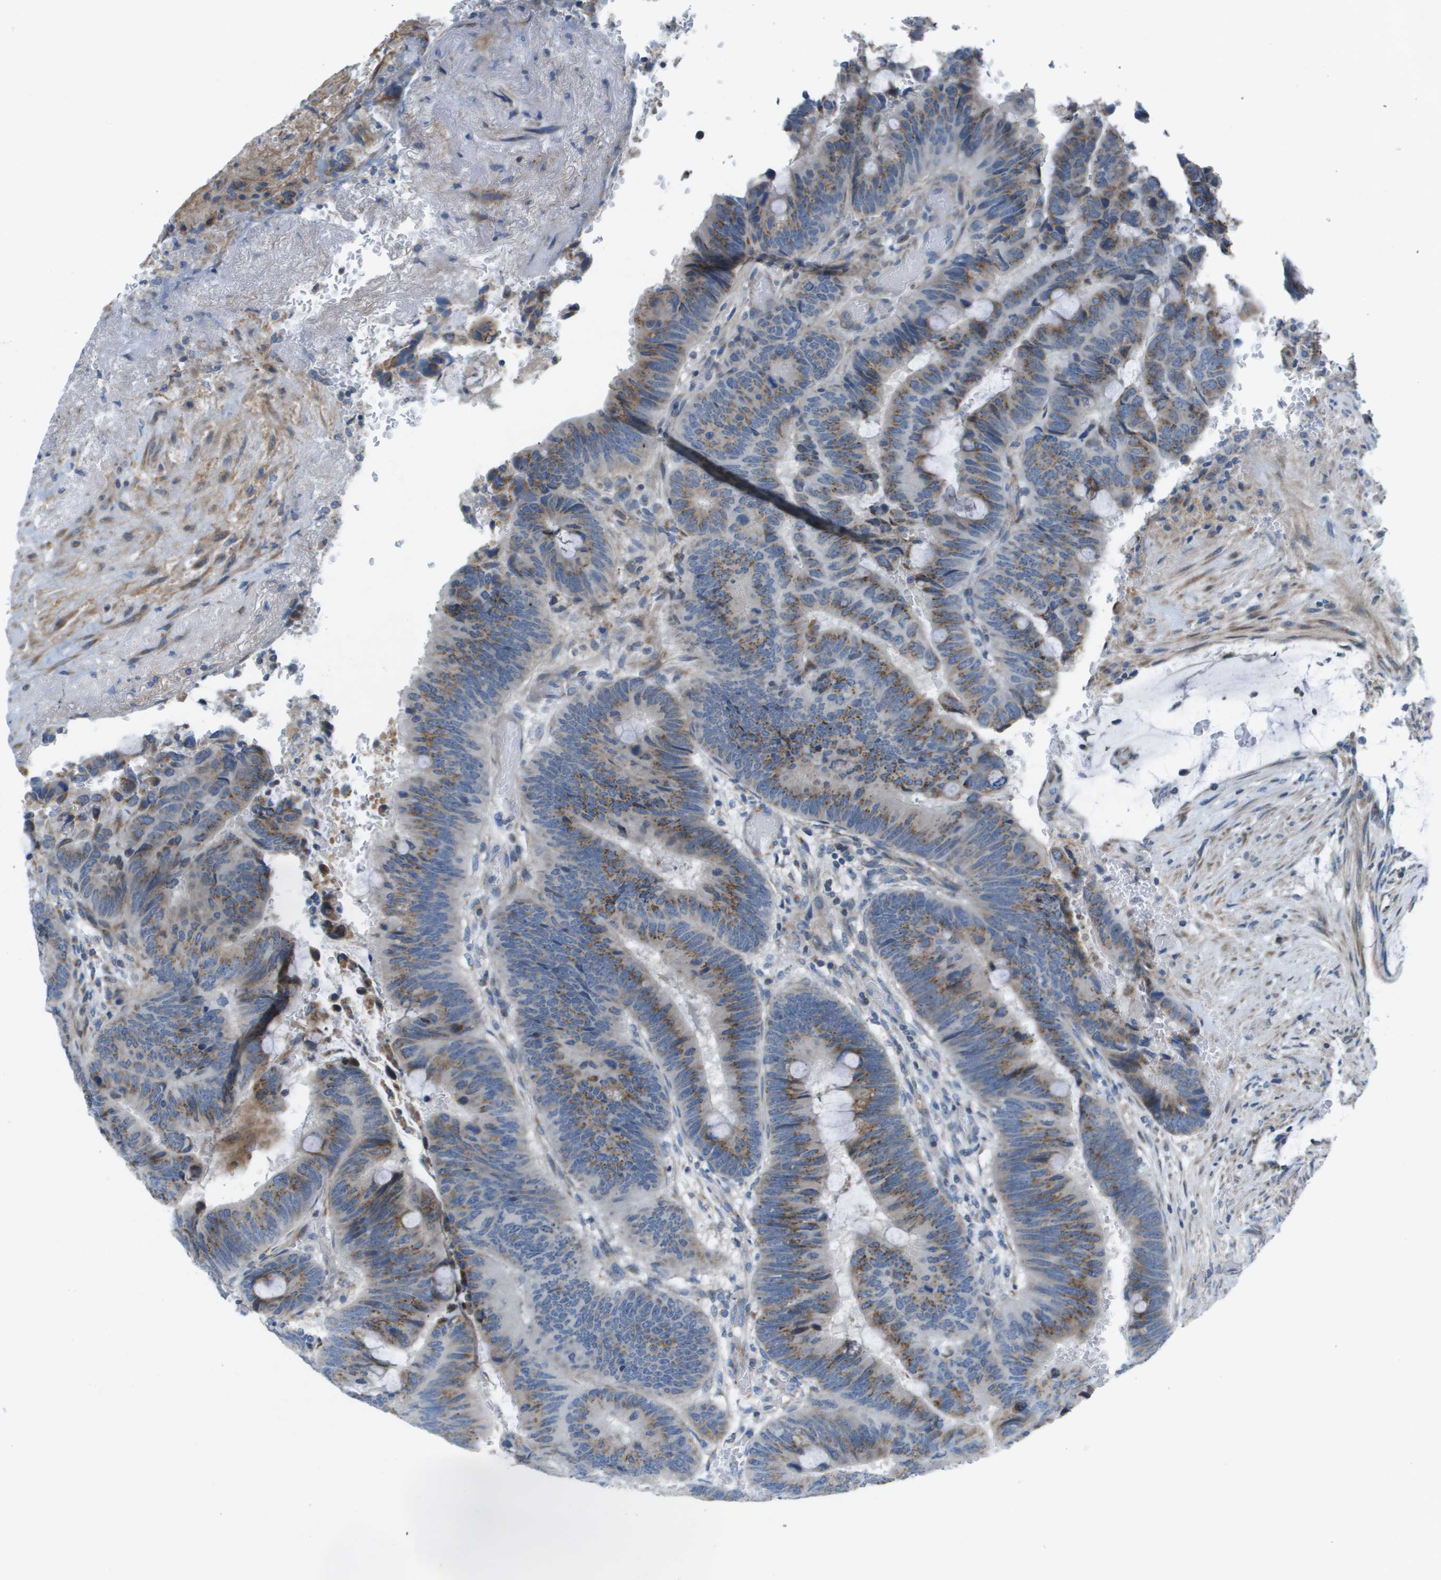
{"staining": {"intensity": "moderate", "quantity": ">75%", "location": "cytoplasmic/membranous"}, "tissue": "colorectal cancer", "cell_type": "Tumor cells", "image_type": "cancer", "snomed": [{"axis": "morphology", "description": "Normal tissue, NOS"}, {"axis": "morphology", "description": "Adenocarcinoma, NOS"}, {"axis": "topography", "description": "Rectum"}], "caption": "Immunohistochemical staining of colorectal adenocarcinoma reveals medium levels of moderate cytoplasmic/membranous protein expression in approximately >75% of tumor cells.", "gene": "GALNT6", "patient": {"sex": "male", "age": 92}}